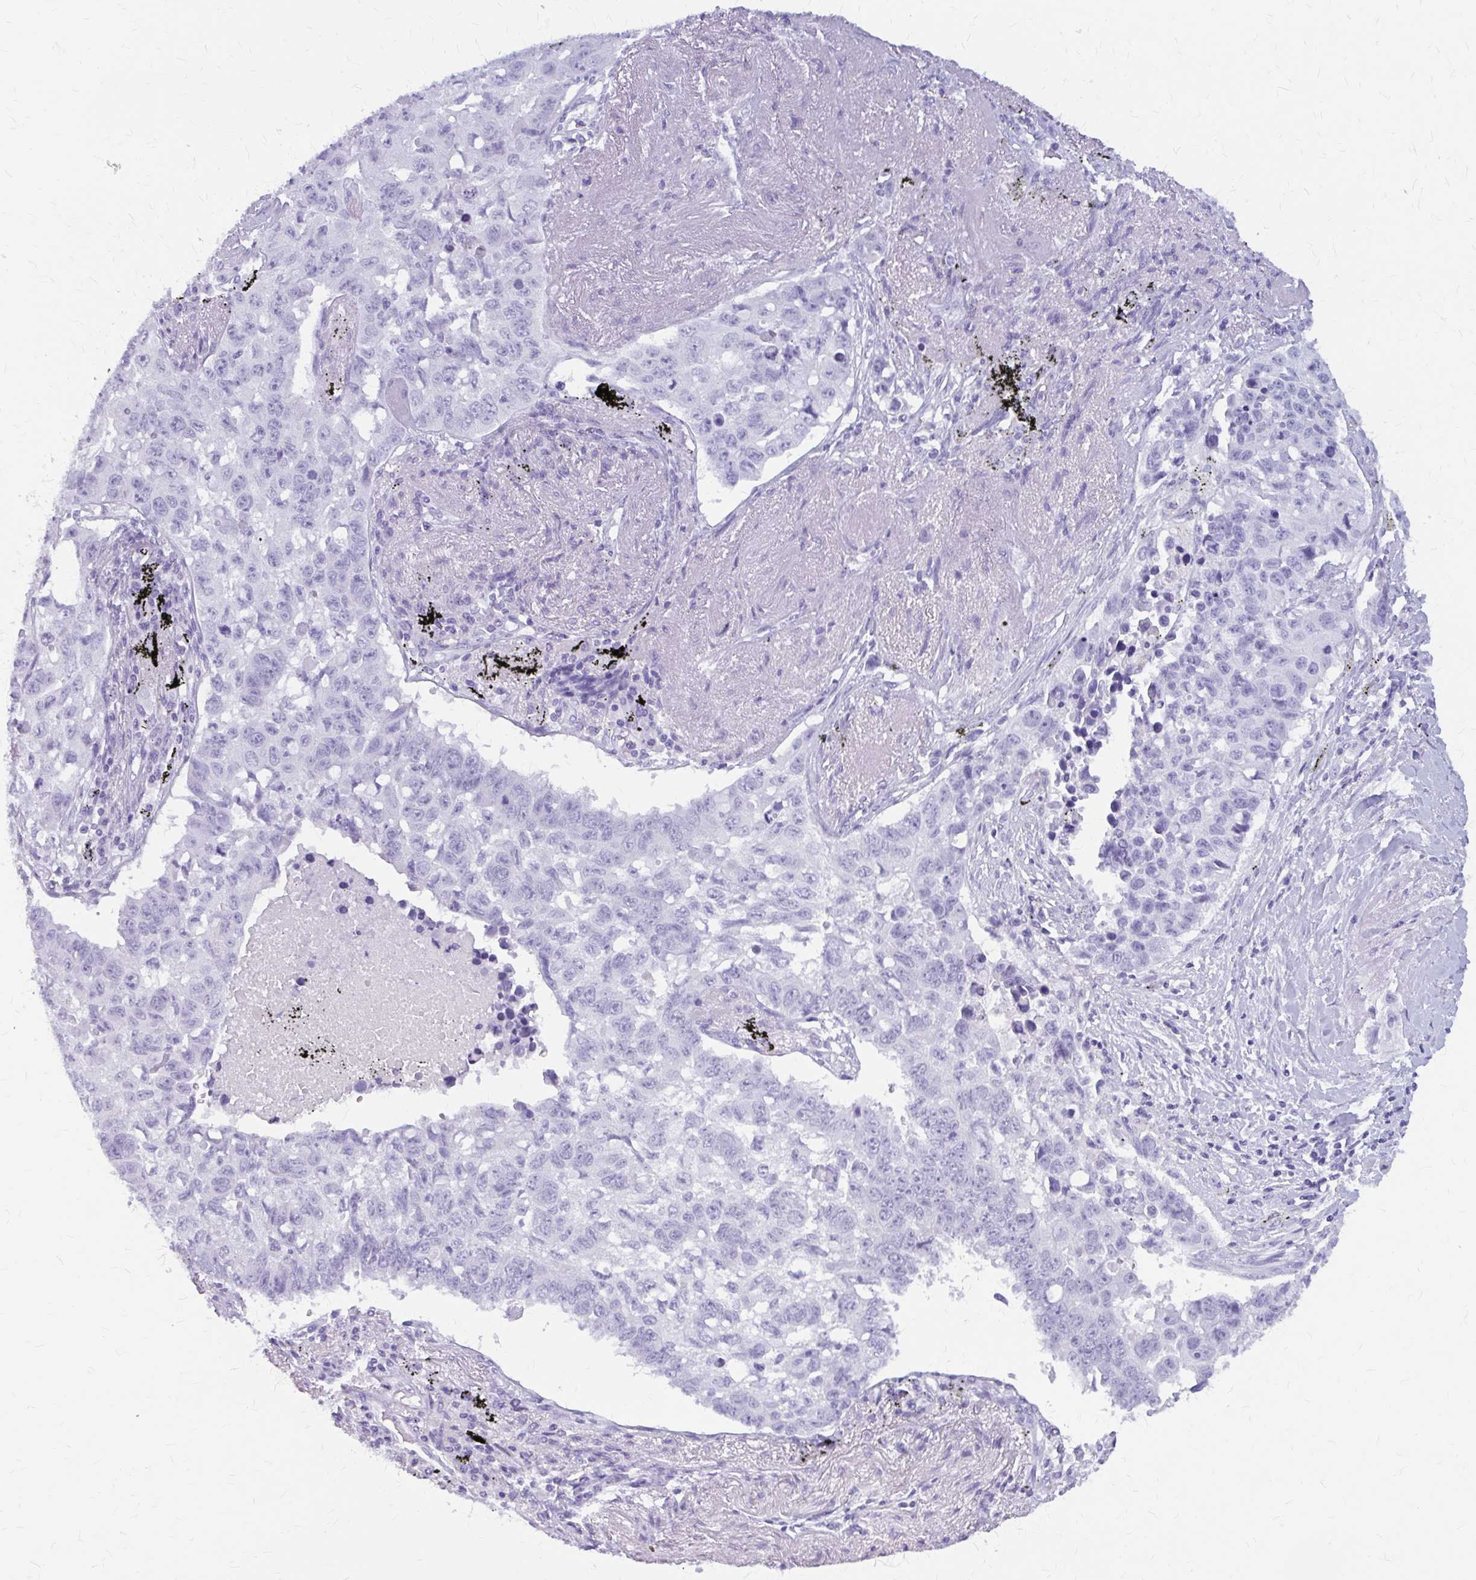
{"staining": {"intensity": "negative", "quantity": "none", "location": "none"}, "tissue": "lung cancer", "cell_type": "Tumor cells", "image_type": "cancer", "snomed": [{"axis": "morphology", "description": "Squamous cell carcinoma, NOS"}, {"axis": "topography", "description": "Lung"}], "caption": "Human lung cancer (squamous cell carcinoma) stained for a protein using IHC demonstrates no expression in tumor cells.", "gene": "KLHDC7A", "patient": {"sex": "male", "age": 60}}